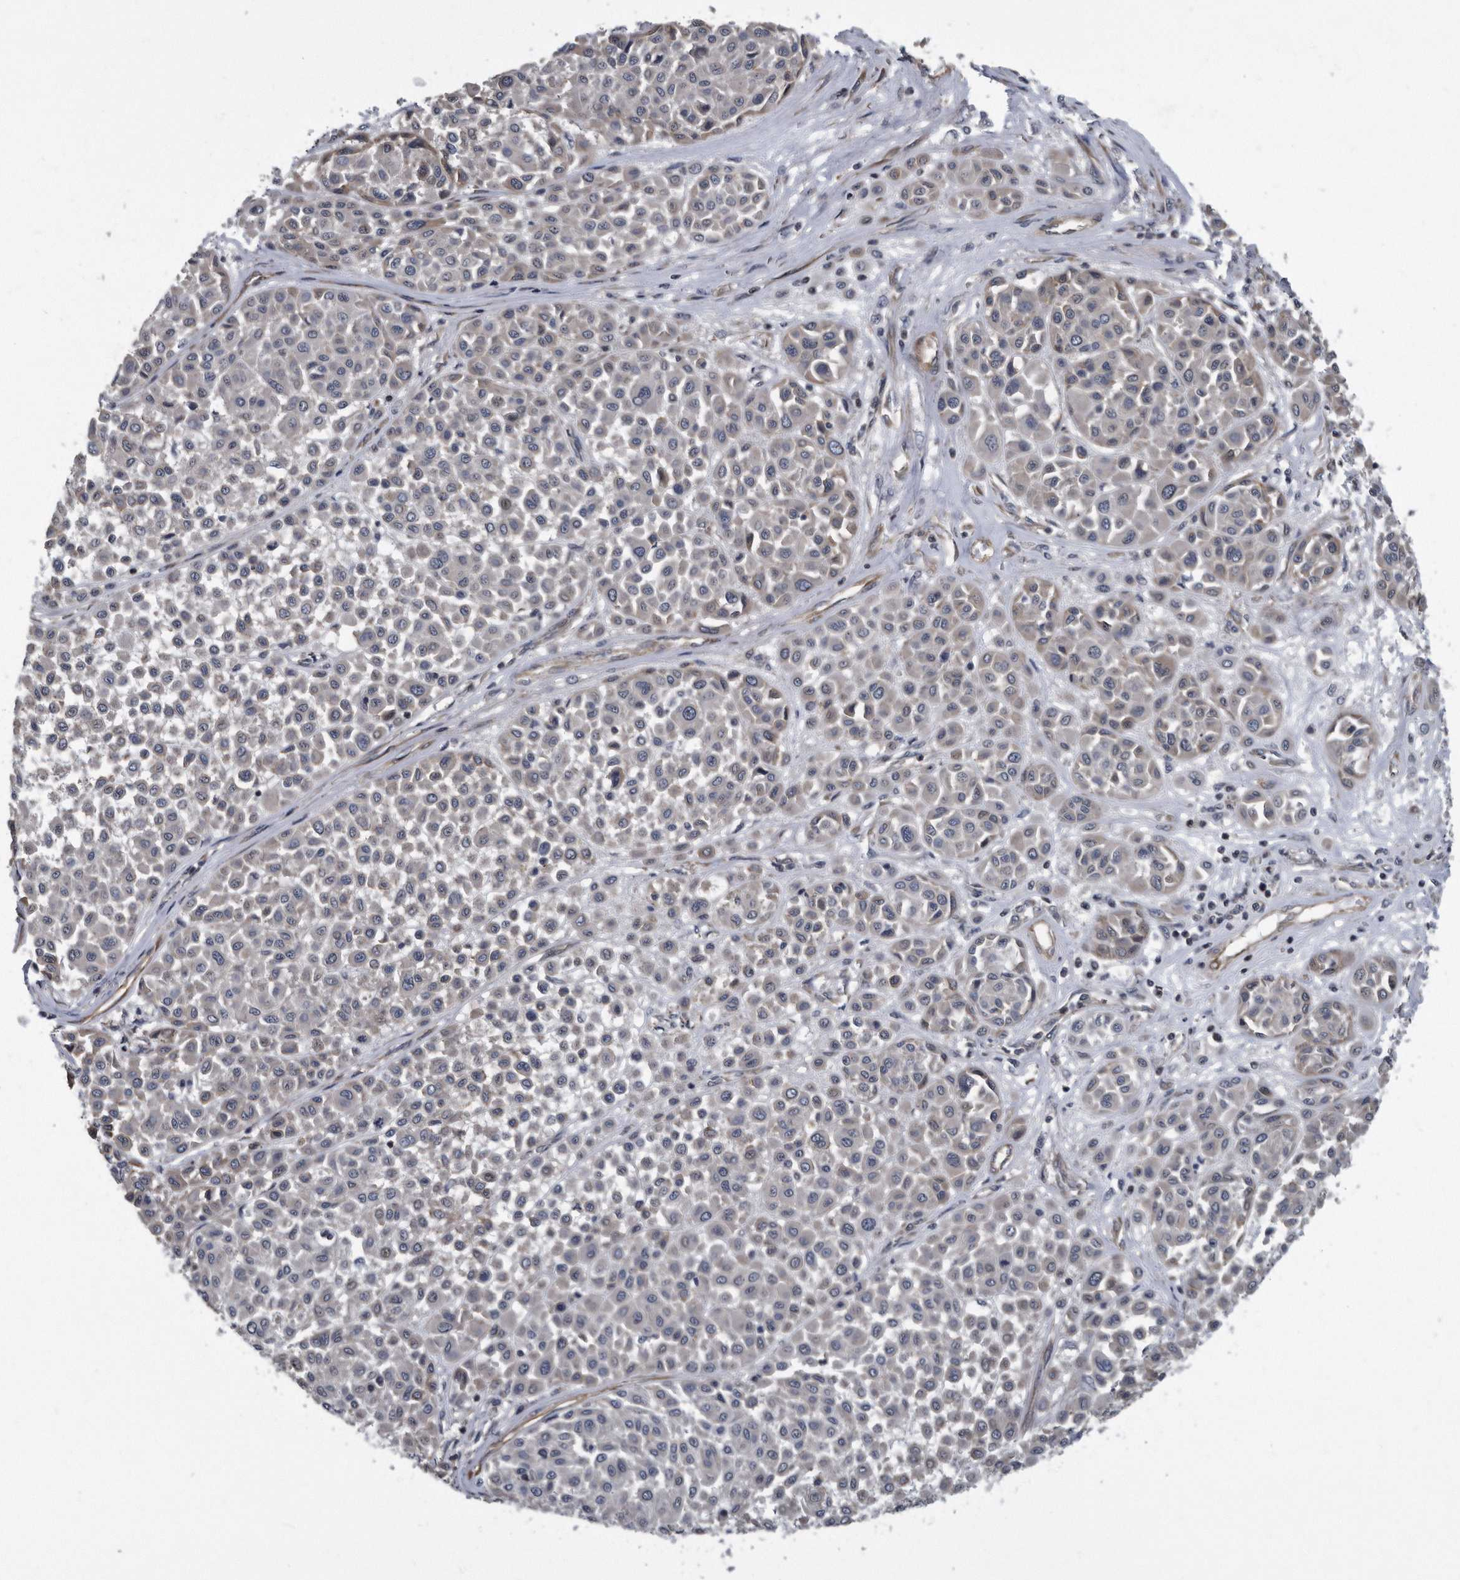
{"staining": {"intensity": "negative", "quantity": "none", "location": "none"}, "tissue": "melanoma", "cell_type": "Tumor cells", "image_type": "cancer", "snomed": [{"axis": "morphology", "description": "Malignant melanoma, Metastatic site"}, {"axis": "topography", "description": "Soft tissue"}], "caption": "This is an IHC photomicrograph of human malignant melanoma (metastatic site). There is no positivity in tumor cells.", "gene": "ARMCX1", "patient": {"sex": "male", "age": 41}}